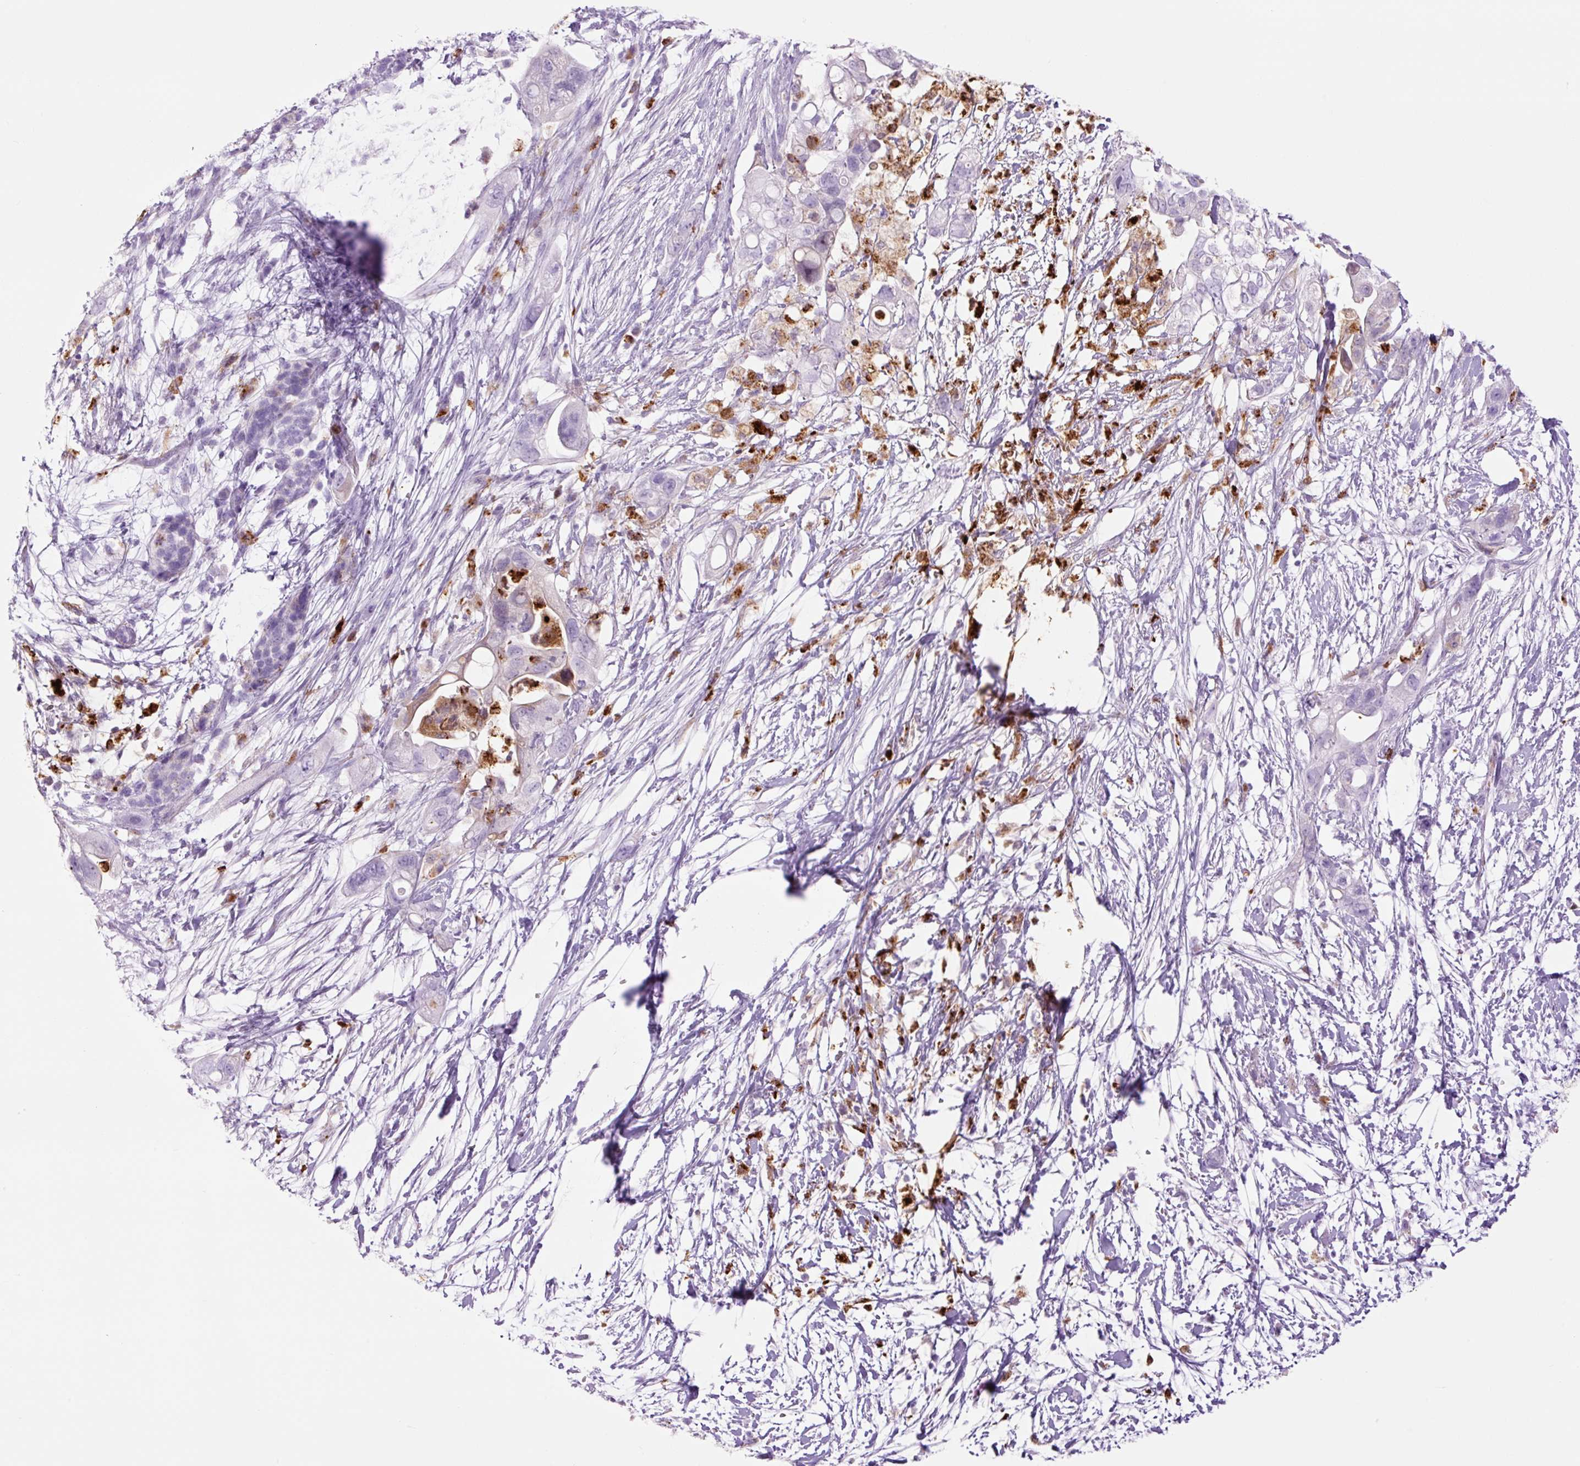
{"staining": {"intensity": "negative", "quantity": "none", "location": "none"}, "tissue": "pancreatic cancer", "cell_type": "Tumor cells", "image_type": "cancer", "snomed": [{"axis": "morphology", "description": "Adenocarcinoma, NOS"}, {"axis": "topography", "description": "Pancreas"}], "caption": "An image of human adenocarcinoma (pancreatic) is negative for staining in tumor cells. (DAB (3,3'-diaminobenzidine) immunohistochemistry (IHC) with hematoxylin counter stain).", "gene": "LYZ", "patient": {"sex": "female", "age": 72}}